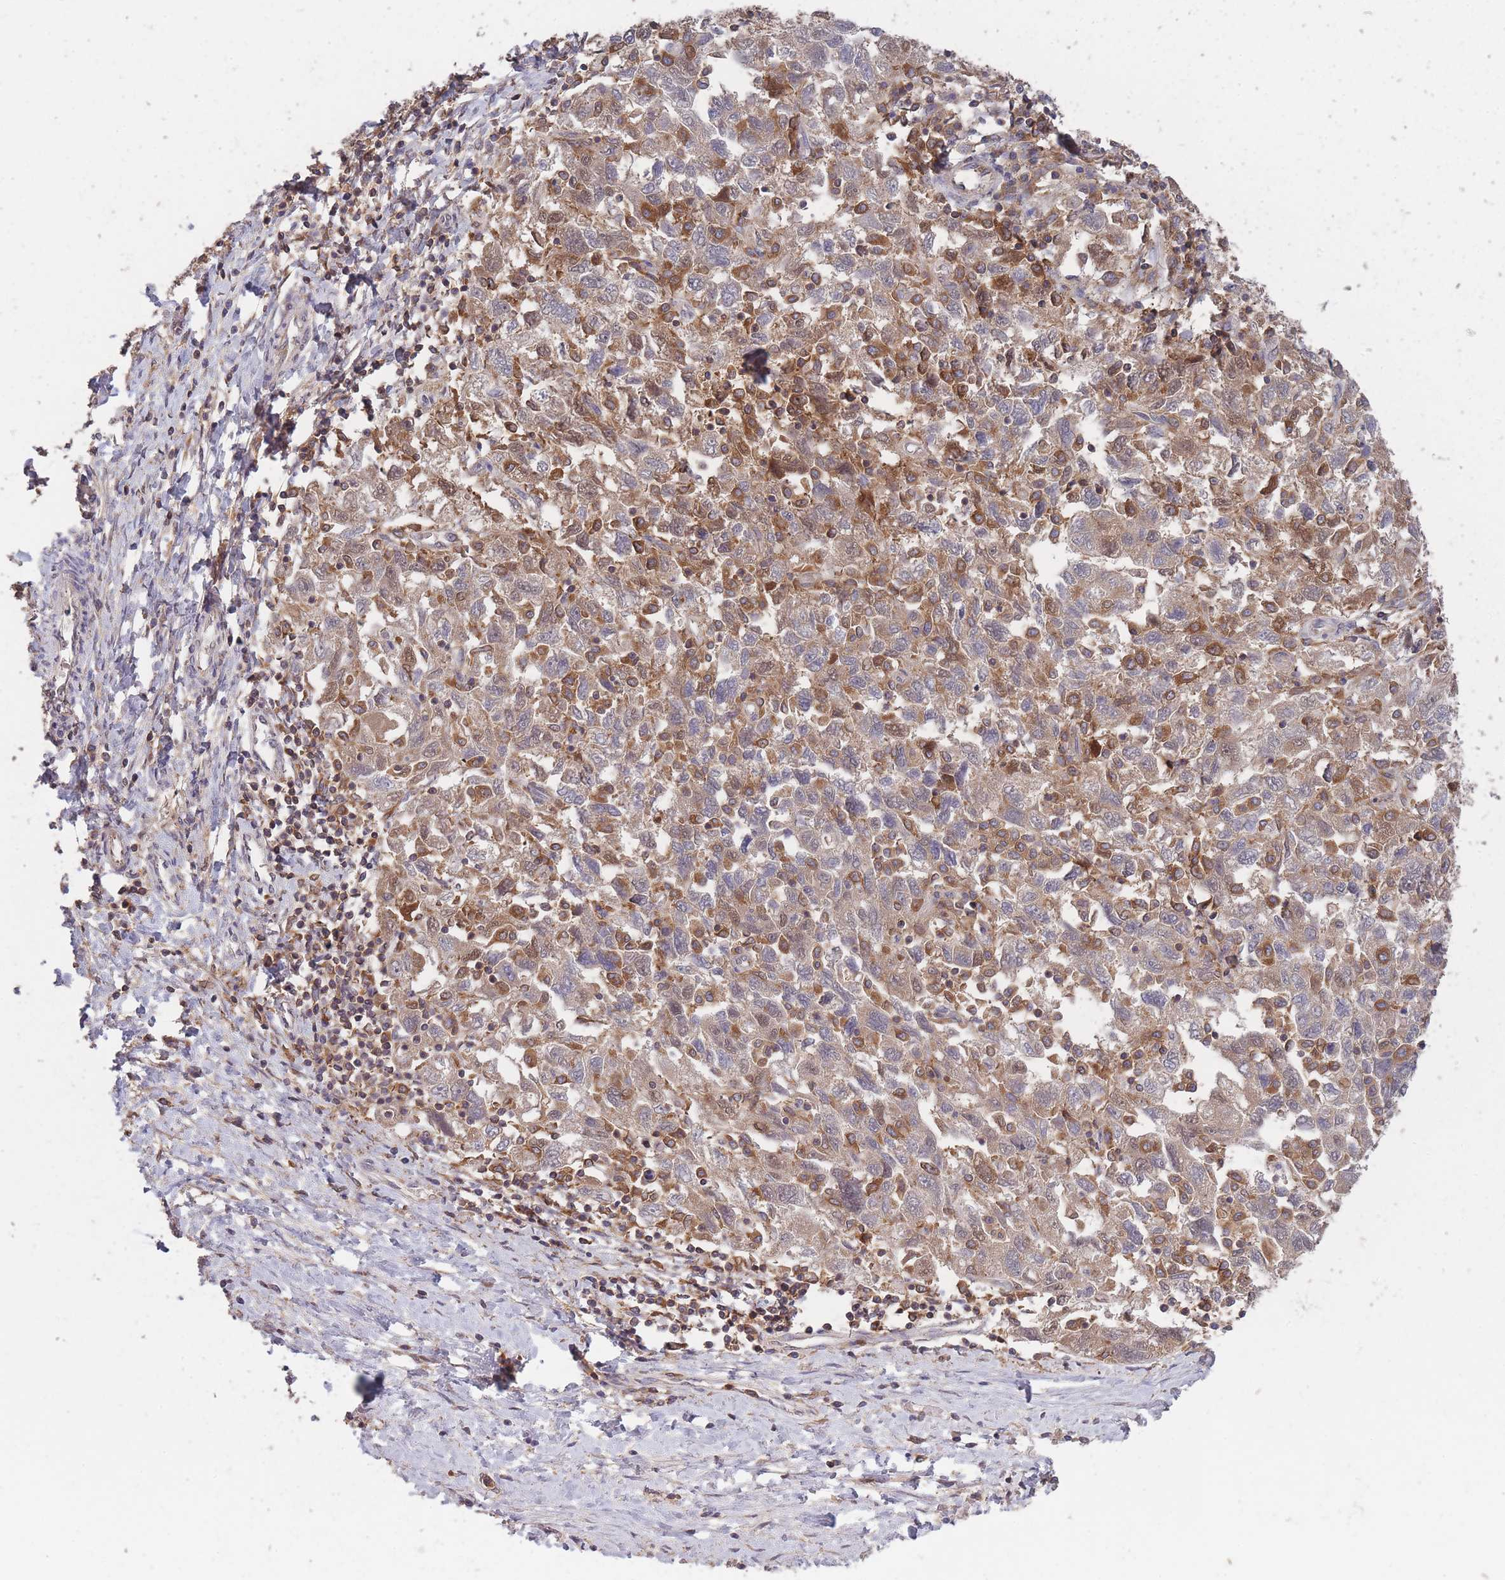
{"staining": {"intensity": "moderate", "quantity": ">75%", "location": "cytoplasmic/membranous,nuclear"}, "tissue": "ovarian cancer", "cell_type": "Tumor cells", "image_type": "cancer", "snomed": [{"axis": "morphology", "description": "Carcinoma, NOS"}, {"axis": "morphology", "description": "Cystadenocarcinoma, serous, NOS"}, {"axis": "topography", "description": "Ovary"}], "caption": "Protein expression analysis of ovarian cancer (carcinoma) displays moderate cytoplasmic/membranous and nuclear expression in about >75% of tumor cells. (DAB (3,3'-diaminobenzidine) IHC, brown staining for protein, blue staining for nuclei).", "gene": "GMIP", "patient": {"sex": "female", "age": 69}}